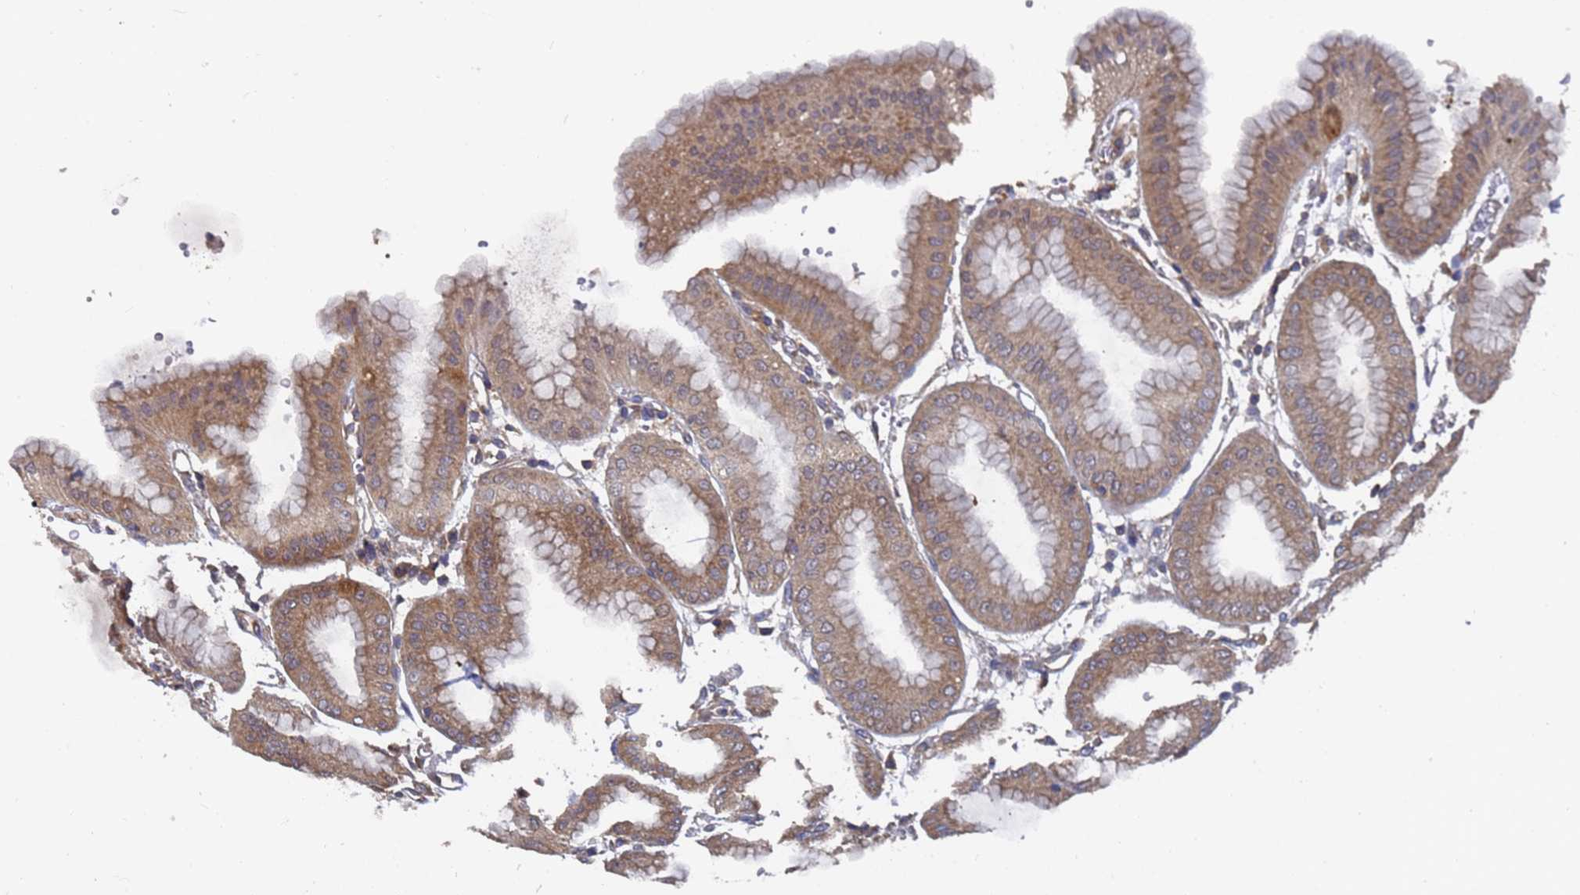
{"staining": {"intensity": "moderate", "quantity": ">75%", "location": "cytoplasmic/membranous"}, "tissue": "stomach", "cell_type": "Glandular cells", "image_type": "normal", "snomed": [{"axis": "morphology", "description": "Normal tissue, NOS"}, {"axis": "topography", "description": "Stomach, lower"}], "caption": "This histopathology image reveals normal stomach stained with immunohistochemistry (IHC) to label a protein in brown. The cytoplasmic/membranous of glandular cells show moderate positivity for the protein. Nuclei are counter-stained blue.", "gene": "ALS2CL", "patient": {"sex": "male", "age": 71}}